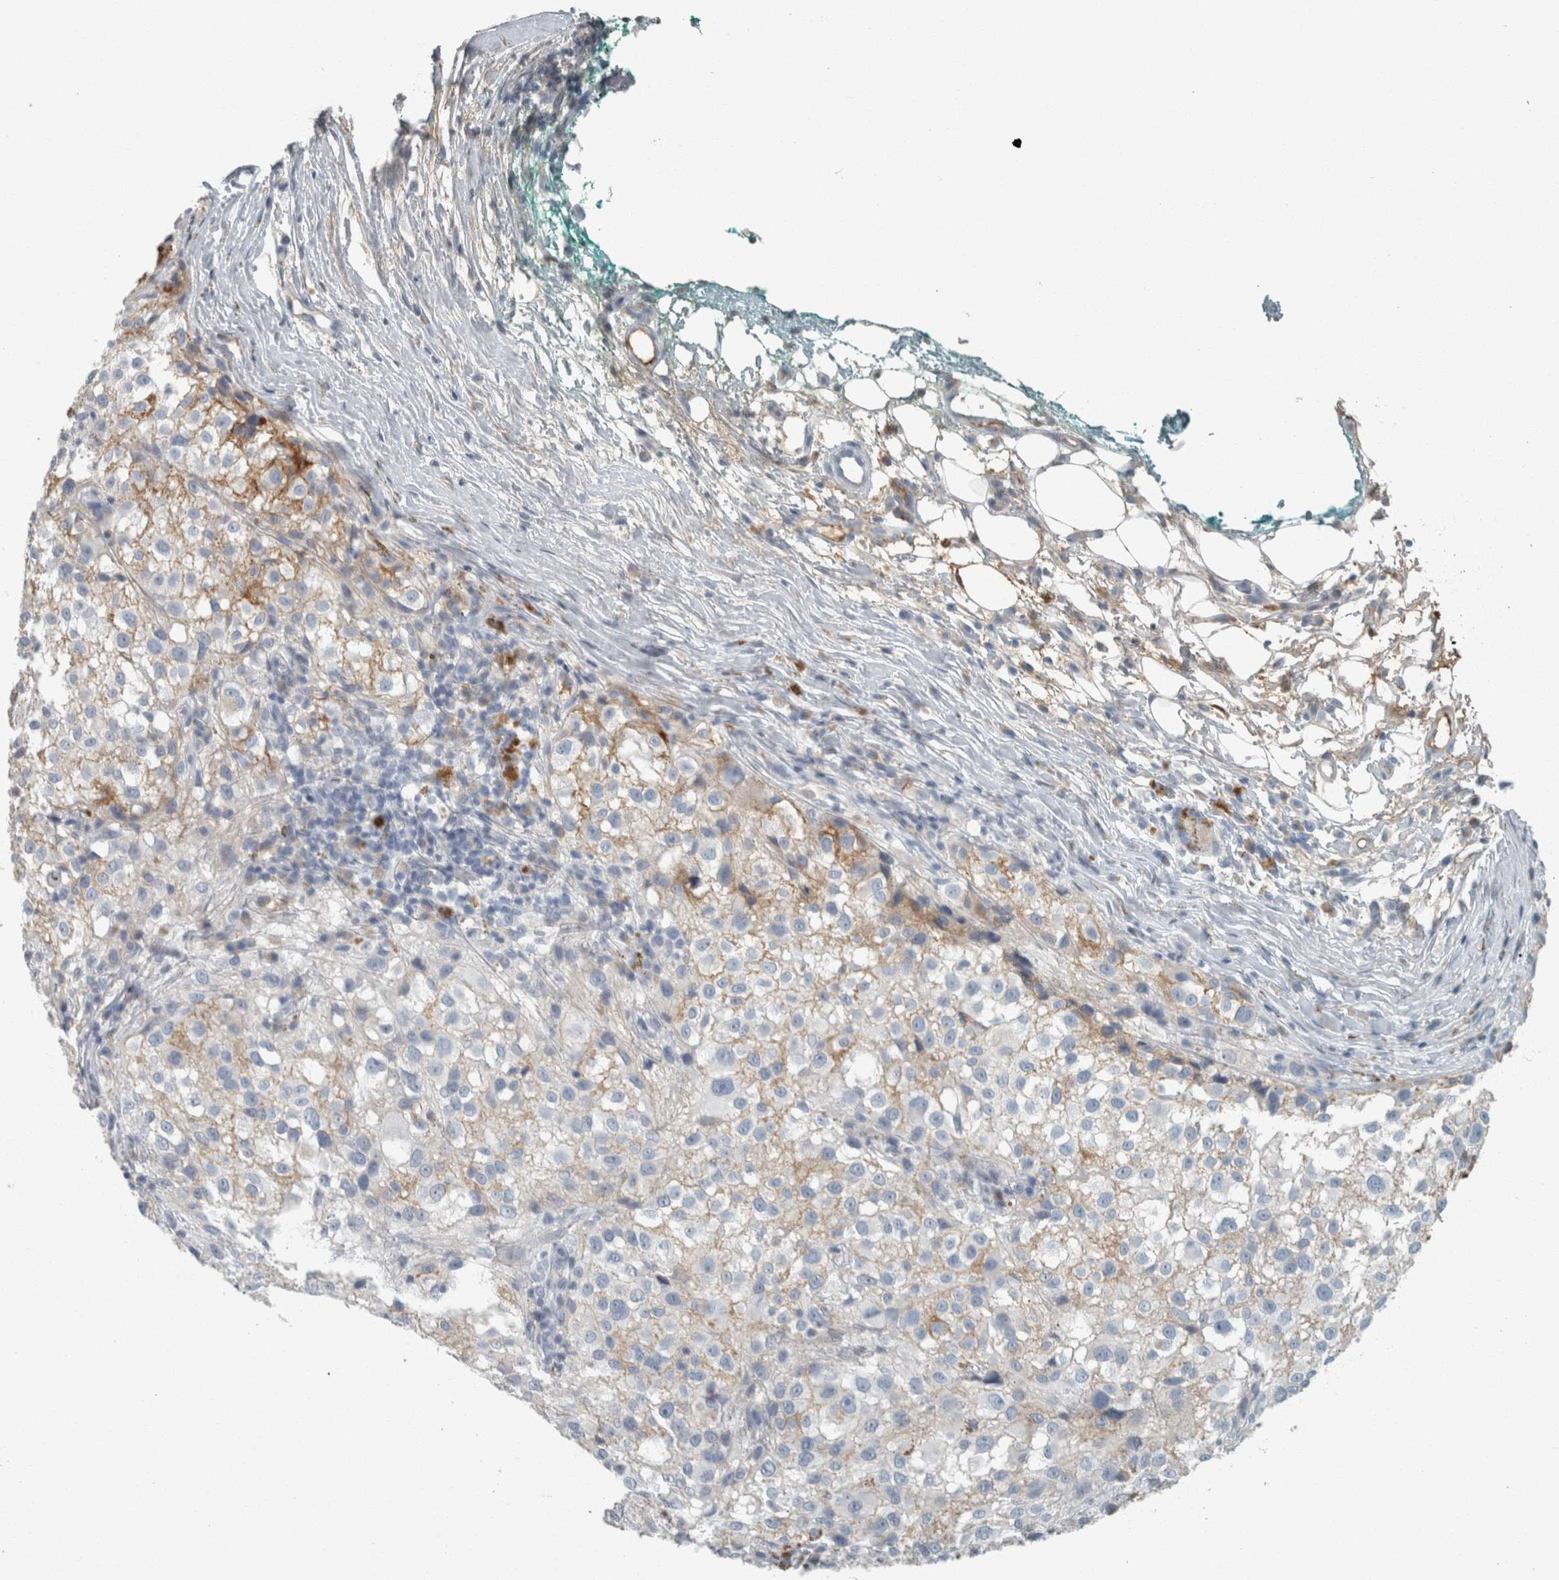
{"staining": {"intensity": "weak", "quantity": "<25%", "location": "cytoplasmic/membranous"}, "tissue": "melanoma", "cell_type": "Tumor cells", "image_type": "cancer", "snomed": [{"axis": "morphology", "description": "Necrosis, NOS"}, {"axis": "morphology", "description": "Malignant melanoma, NOS"}, {"axis": "topography", "description": "Skin"}], "caption": "This is an immunohistochemistry histopathology image of human melanoma. There is no expression in tumor cells.", "gene": "CHL1", "patient": {"sex": "female", "age": 87}}